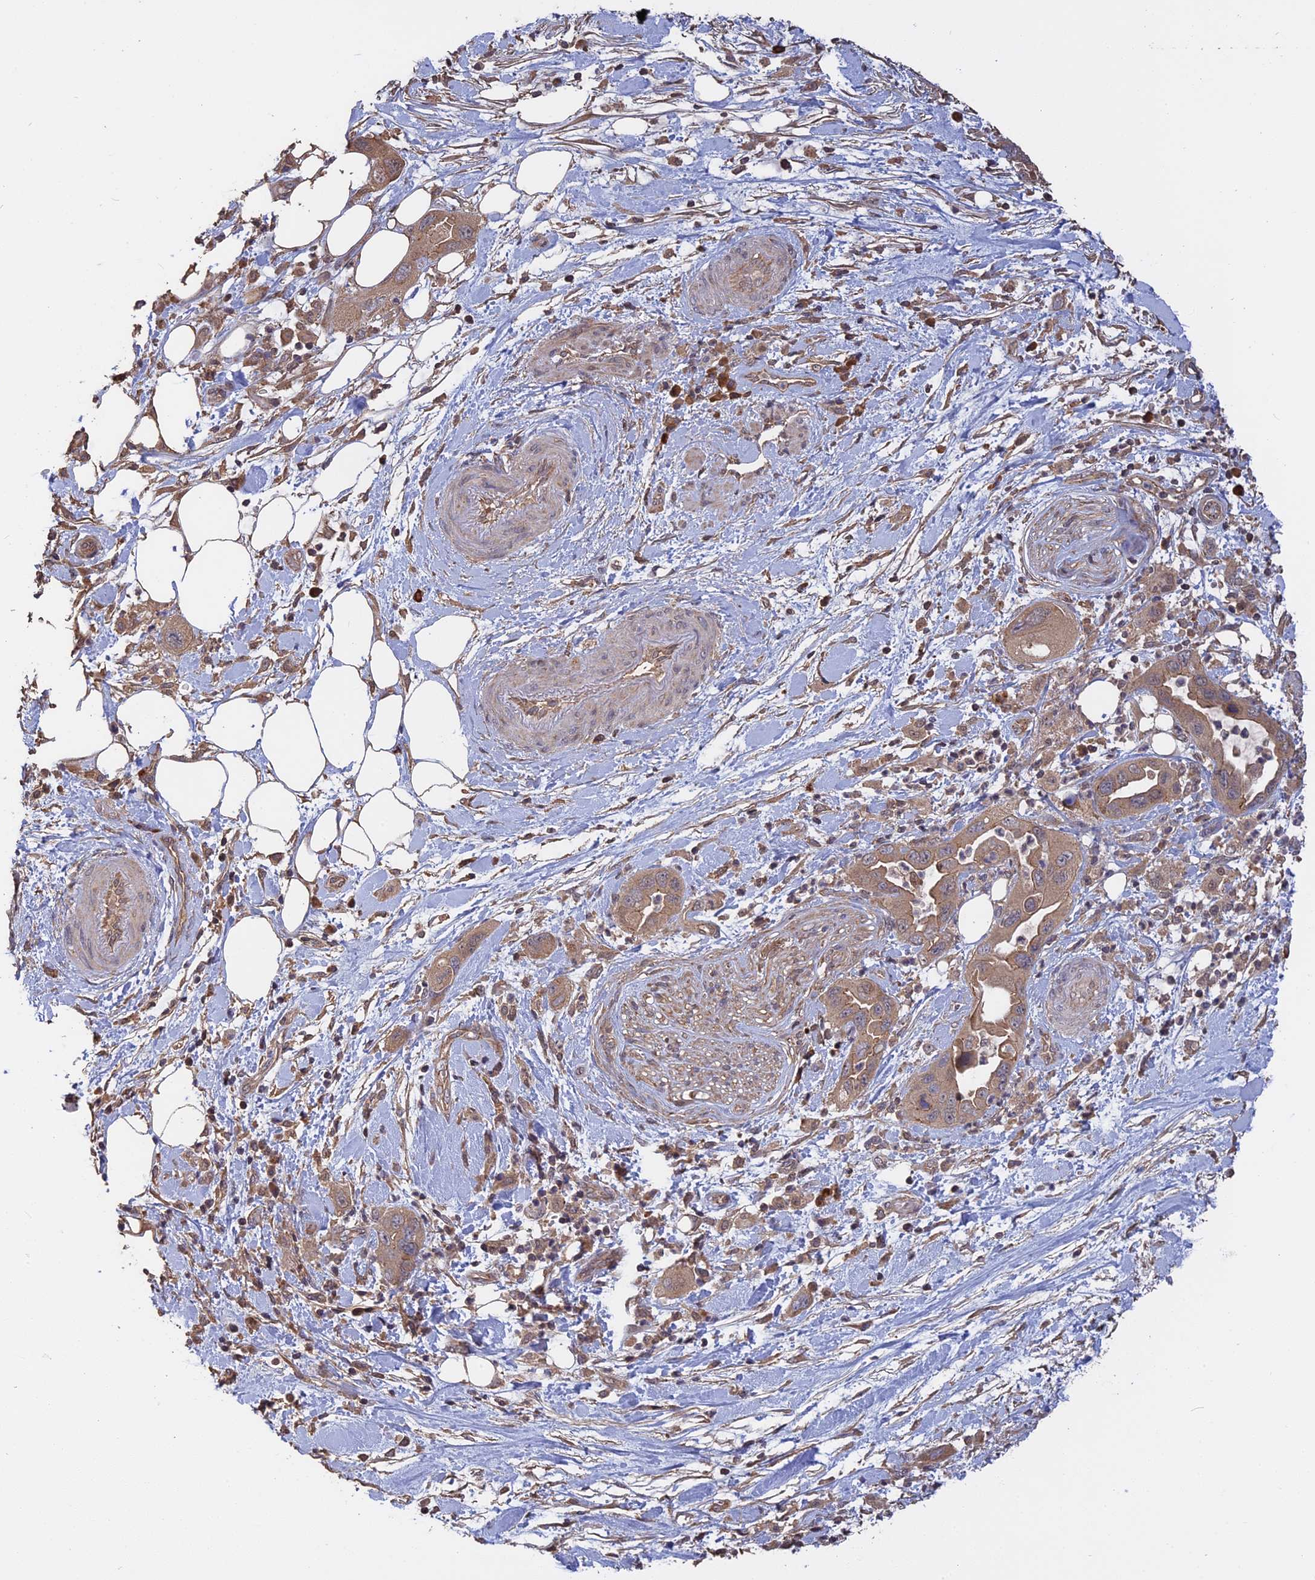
{"staining": {"intensity": "weak", "quantity": "25%-75%", "location": "cytoplasmic/membranous"}, "tissue": "pancreatic cancer", "cell_type": "Tumor cells", "image_type": "cancer", "snomed": [{"axis": "morphology", "description": "Adenocarcinoma, NOS"}, {"axis": "topography", "description": "Pancreas"}], "caption": "Immunohistochemistry (IHC) image of neoplastic tissue: human adenocarcinoma (pancreatic) stained using immunohistochemistry displays low levels of weak protein expression localized specifically in the cytoplasmic/membranous of tumor cells, appearing as a cytoplasmic/membranous brown color.", "gene": "ARHGAP40", "patient": {"sex": "female", "age": 71}}